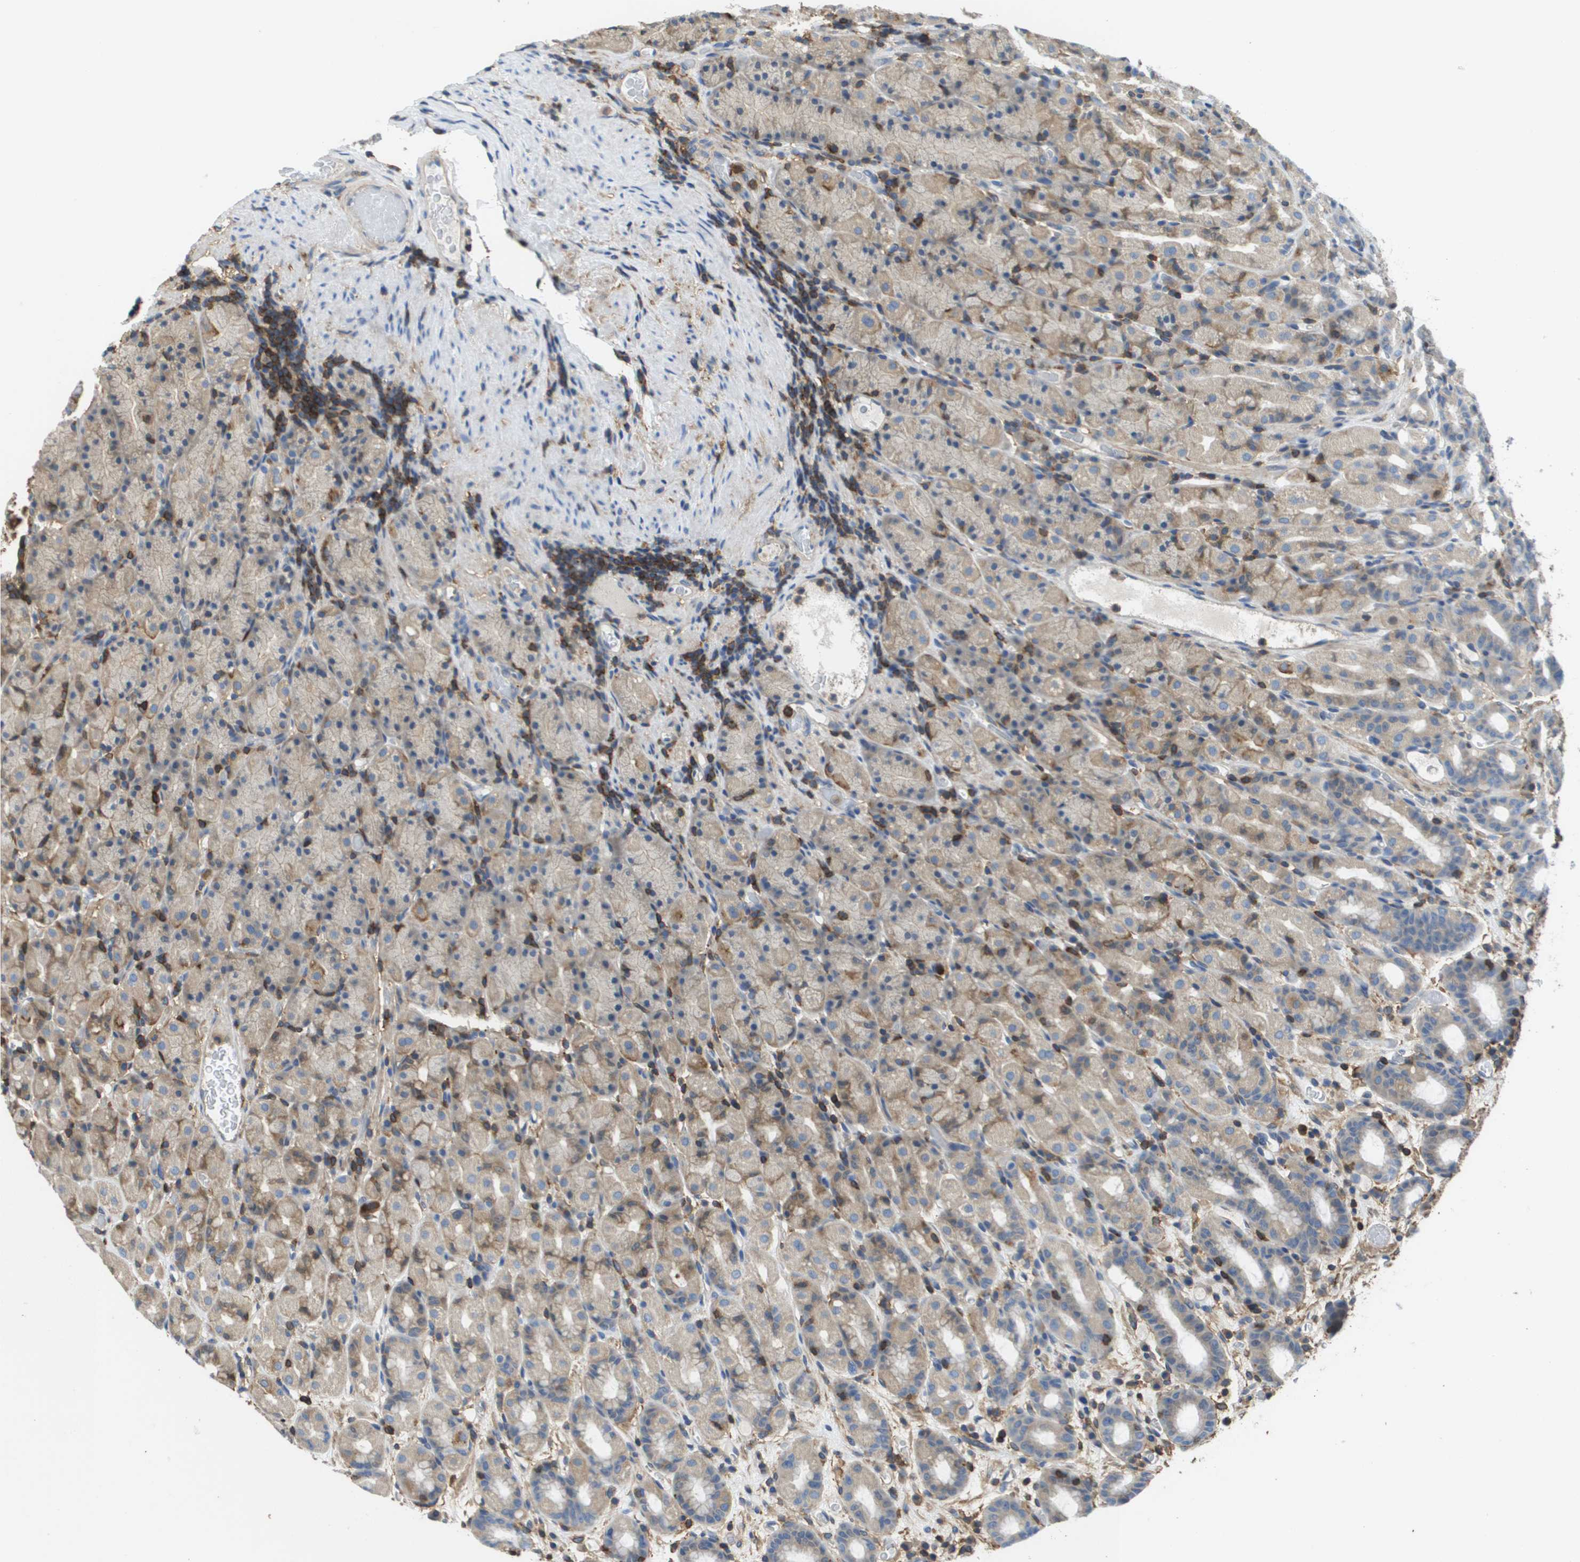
{"staining": {"intensity": "moderate", "quantity": "25%-75%", "location": "cytoplasmic/membranous"}, "tissue": "stomach", "cell_type": "Glandular cells", "image_type": "normal", "snomed": [{"axis": "morphology", "description": "Normal tissue, NOS"}, {"axis": "topography", "description": "Stomach, upper"}], "caption": "Unremarkable stomach was stained to show a protein in brown. There is medium levels of moderate cytoplasmic/membranous positivity in approximately 25%-75% of glandular cells. The staining is performed using DAB (3,3'-diaminobenzidine) brown chromogen to label protein expression. The nuclei are counter-stained blue using hematoxylin.", "gene": "PASK", "patient": {"sex": "male", "age": 68}}